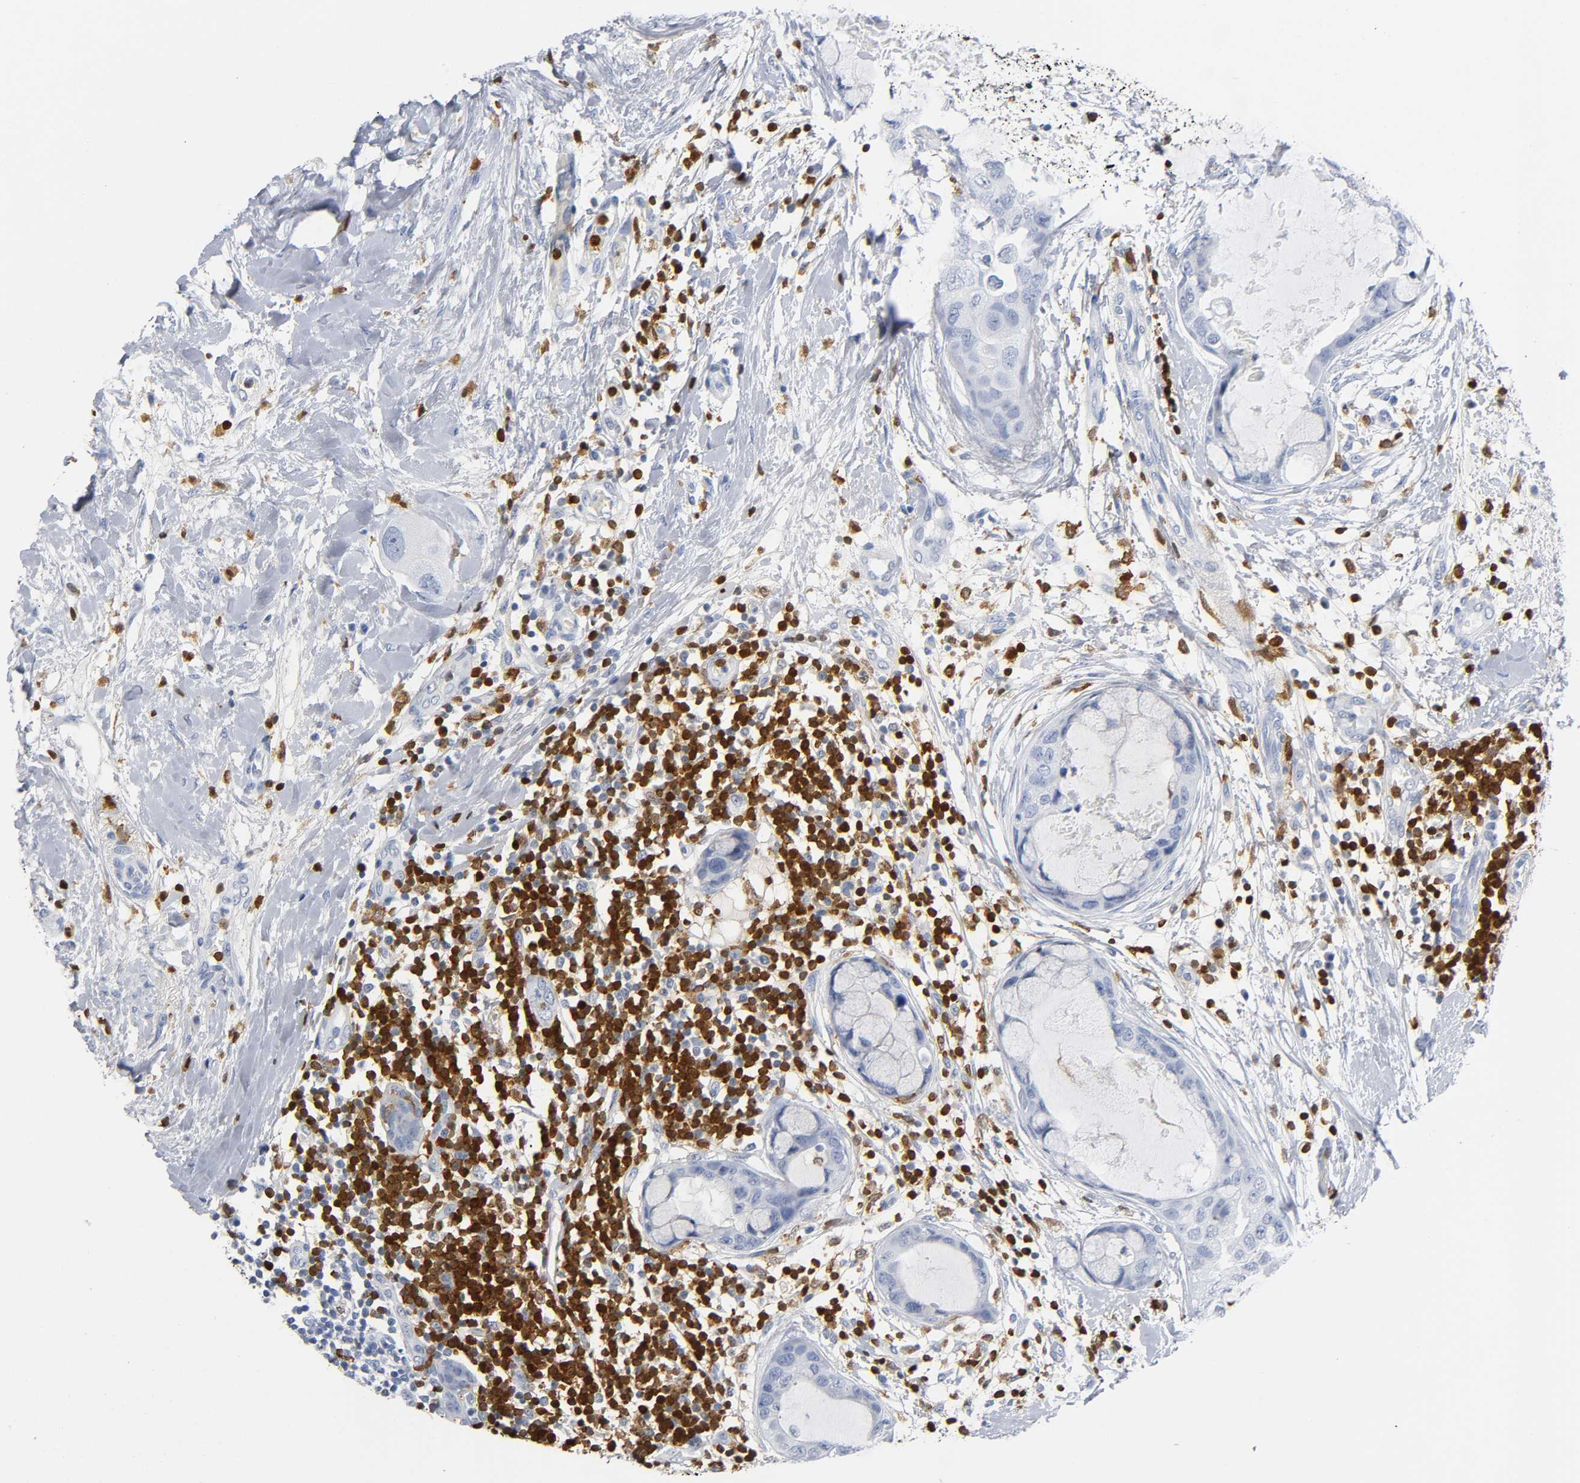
{"staining": {"intensity": "negative", "quantity": "none", "location": "none"}, "tissue": "breast cancer", "cell_type": "Tumor cells", "image_type": "cancer", "snomed": [{"axis": "morphology", "description": "Duct carcinoma"}, {"axis": "topography", "description": "Breast"}], "caption": "IHC micrograph of breast intraductal carcinoma stained for a protein (brown), which demonstrates no staining in tumor cells.", "gene": "DOK2", "patient": {"sex": "female", "age": 40}}